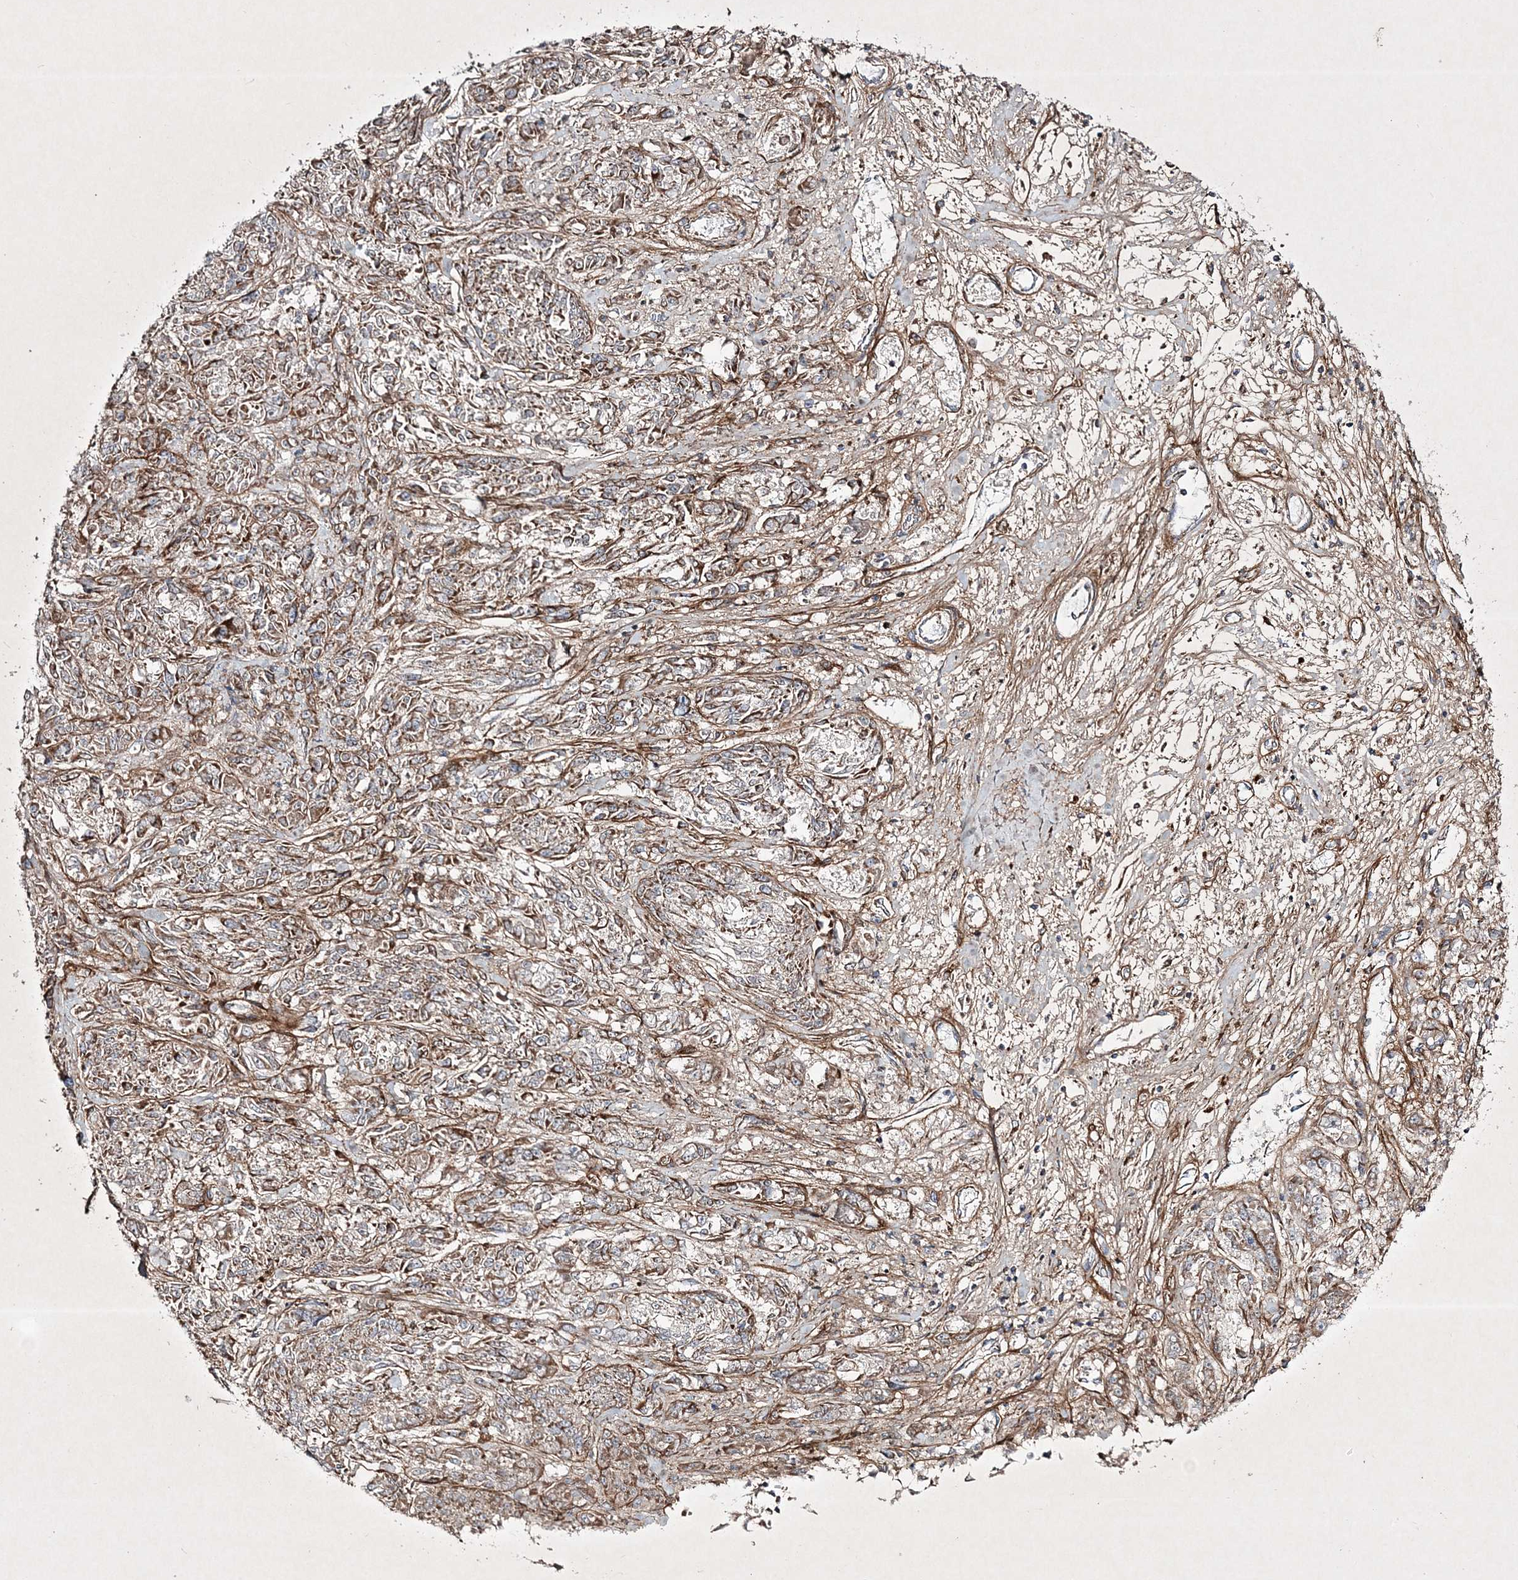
{"staining": {"intensity": "moderate", "quantity": ">75%", "location": "cytoplasmic/membranous"}, "tissue": "melanoma", "cell_type": "Tumor cells", "image_type": "cancer", "snomed": [{"axis": "morphology", "description": "Malignant melanoma, NOS"}, {"axis": "topography", "description": "Skin"}], "caption": "The histopathology image reveals staining of melanoma, revealing moderate cytoplasmic/membranous protein expression (brown color) within tumor cells.", "gene": "RICTOR", "patient": {"sex": "male", "age": 53}}